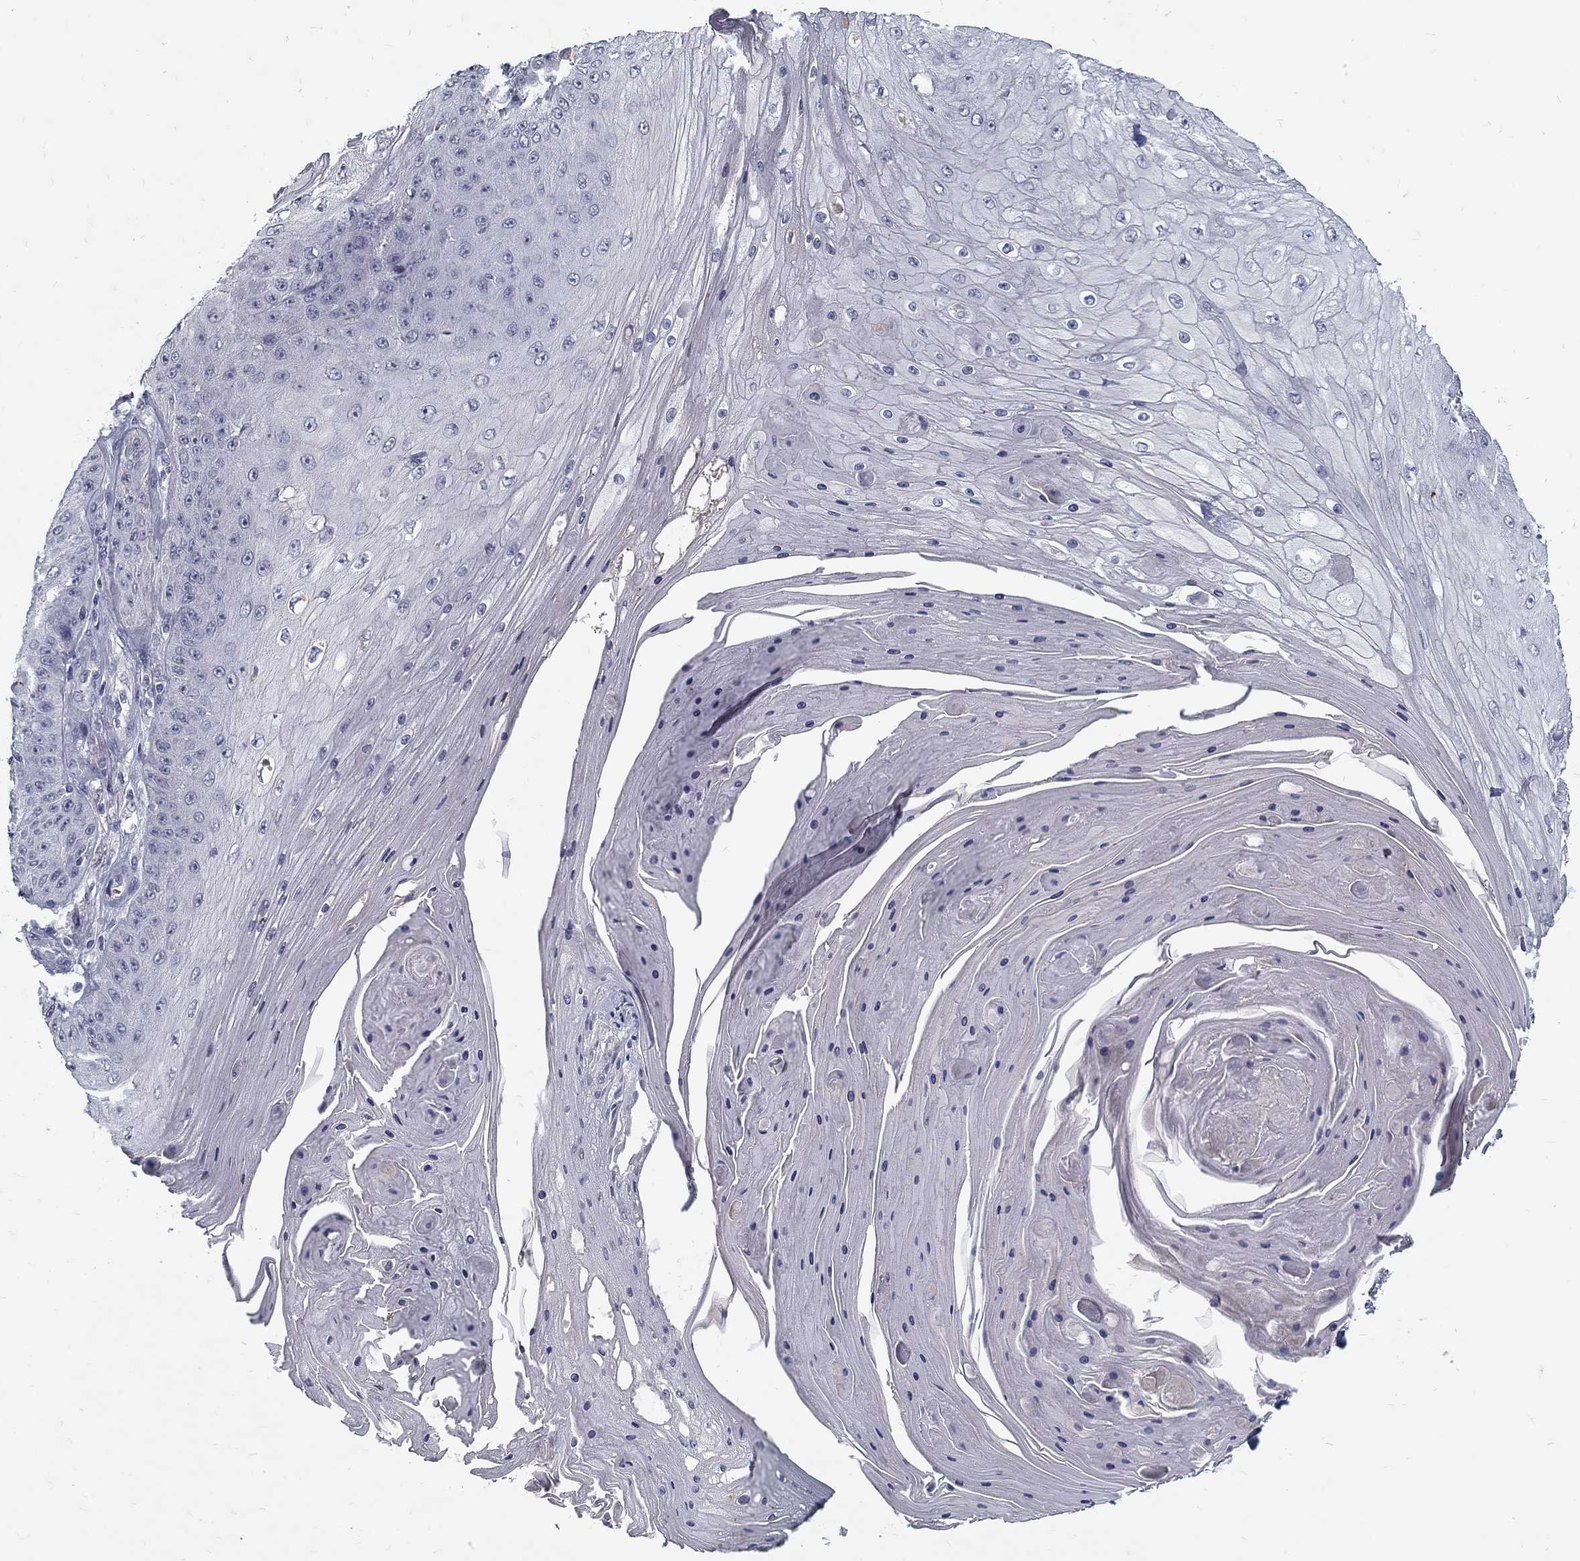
{"staining": {"intensity": "negative", "quantity": "none", "location": "none"}, "tissue": "skin cancer", "cell_type": "Tumor cells", "image_type": "cancer", "snomed": [{"axis": "morphology", "description": "Squamous cell carcinoma, NOS"}, {"axis": "topography", "description": "Skin"}], "caption": "A photomicrograph of human skin cancer is negative for staining in tumor cells.", "gene": "NOS1", "patient": {"sex": "male", "age": 70}}